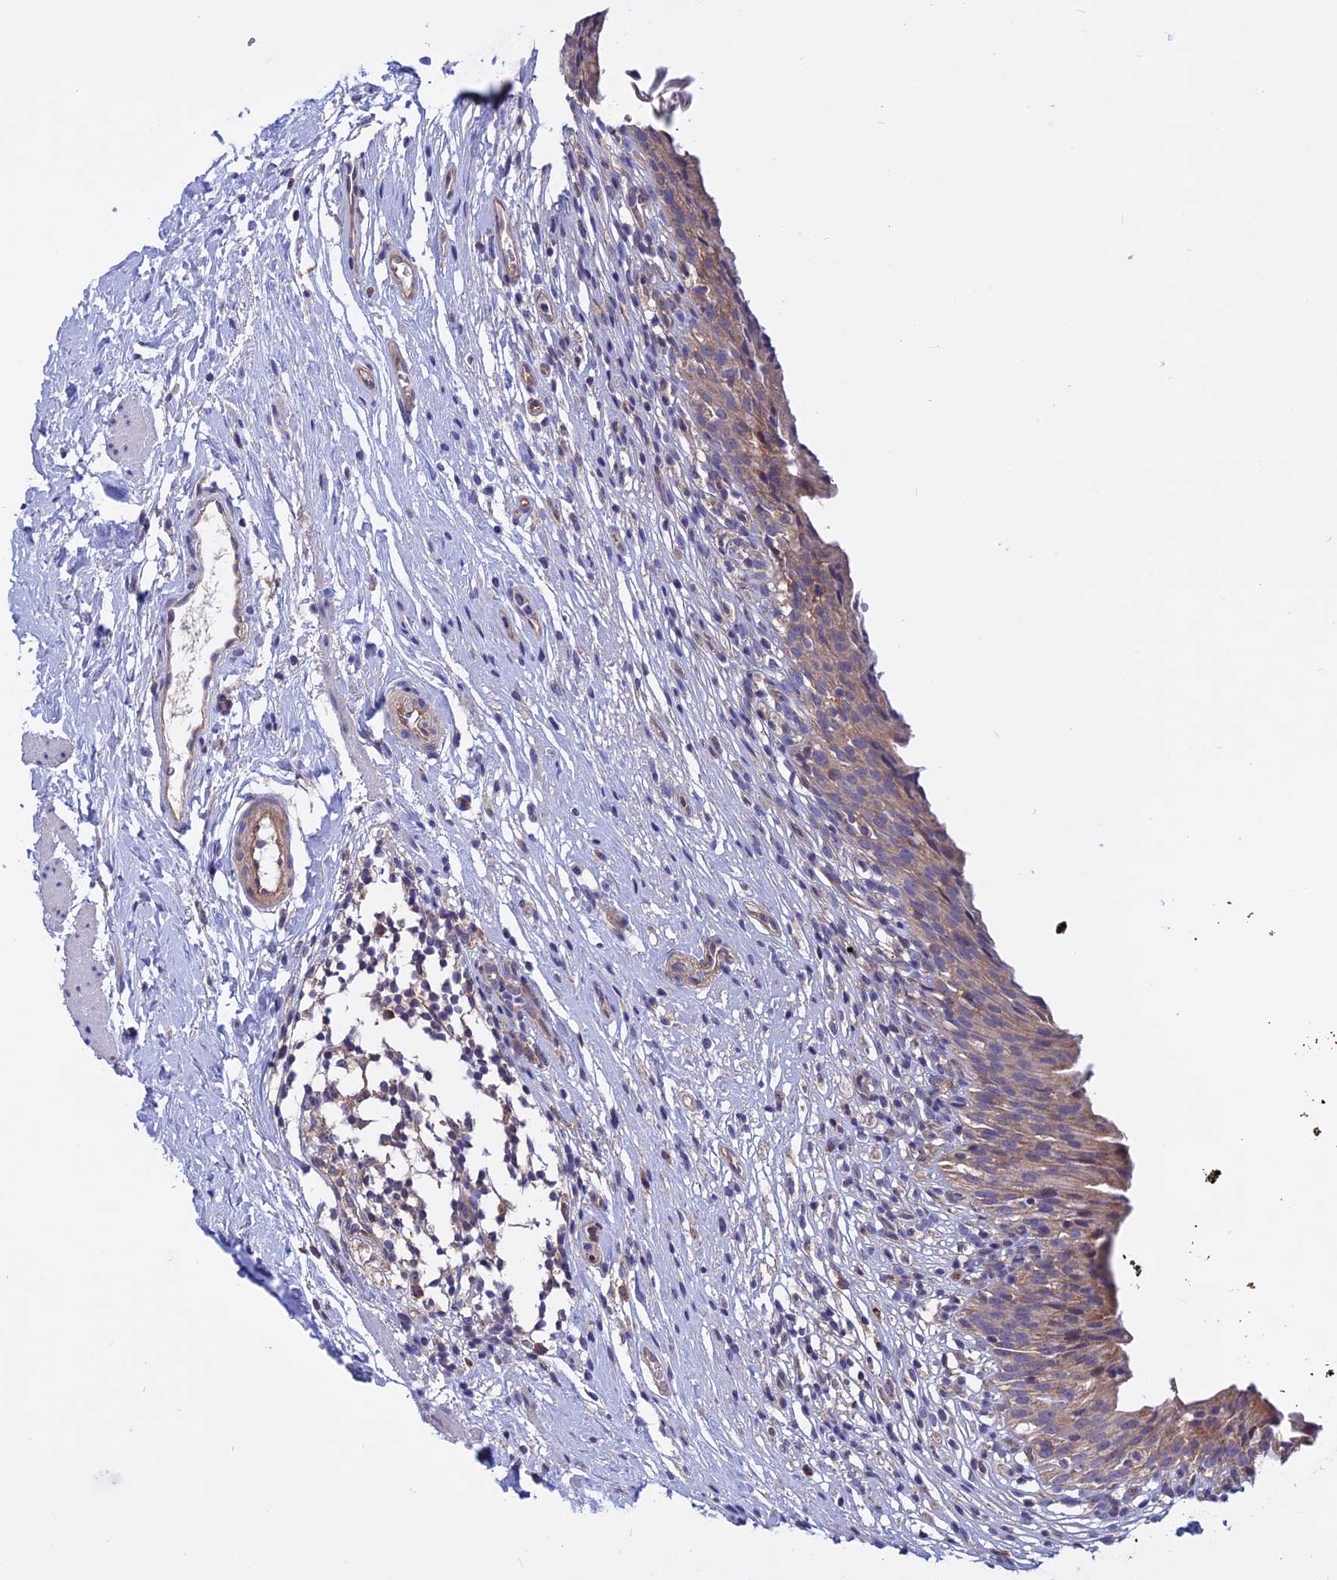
{"staining": {"intensity": "moderate", "quantity": "25%-75%", "location": "cytoplasmic/membranous"}, "tissue": "urinary bladder", "cell_type": "Urothelial cells", "image_type": "normal", "snomed": [{"axis": "morphology", "description": "Normal tissue, NOS"}, {"axis": "morphology", "description": "Inflammation, NOS"}, {"axis": "topography", "description": "Urinary bladder"}], "caption": "Urinary bladder was stained to show a protein in brown. There is medium levels of moderate cytoplasmic/membranous staining in about 25%-75% of urothelial cells. The protein of interest is stained brown, and the nuclei are stained in blue (DAB (3,3'-diaminobenzidine) IHC with brightfield microscopy, high magnification).", "gene": "HYCC1", "patient": {"sex": "male", "age": 63}}